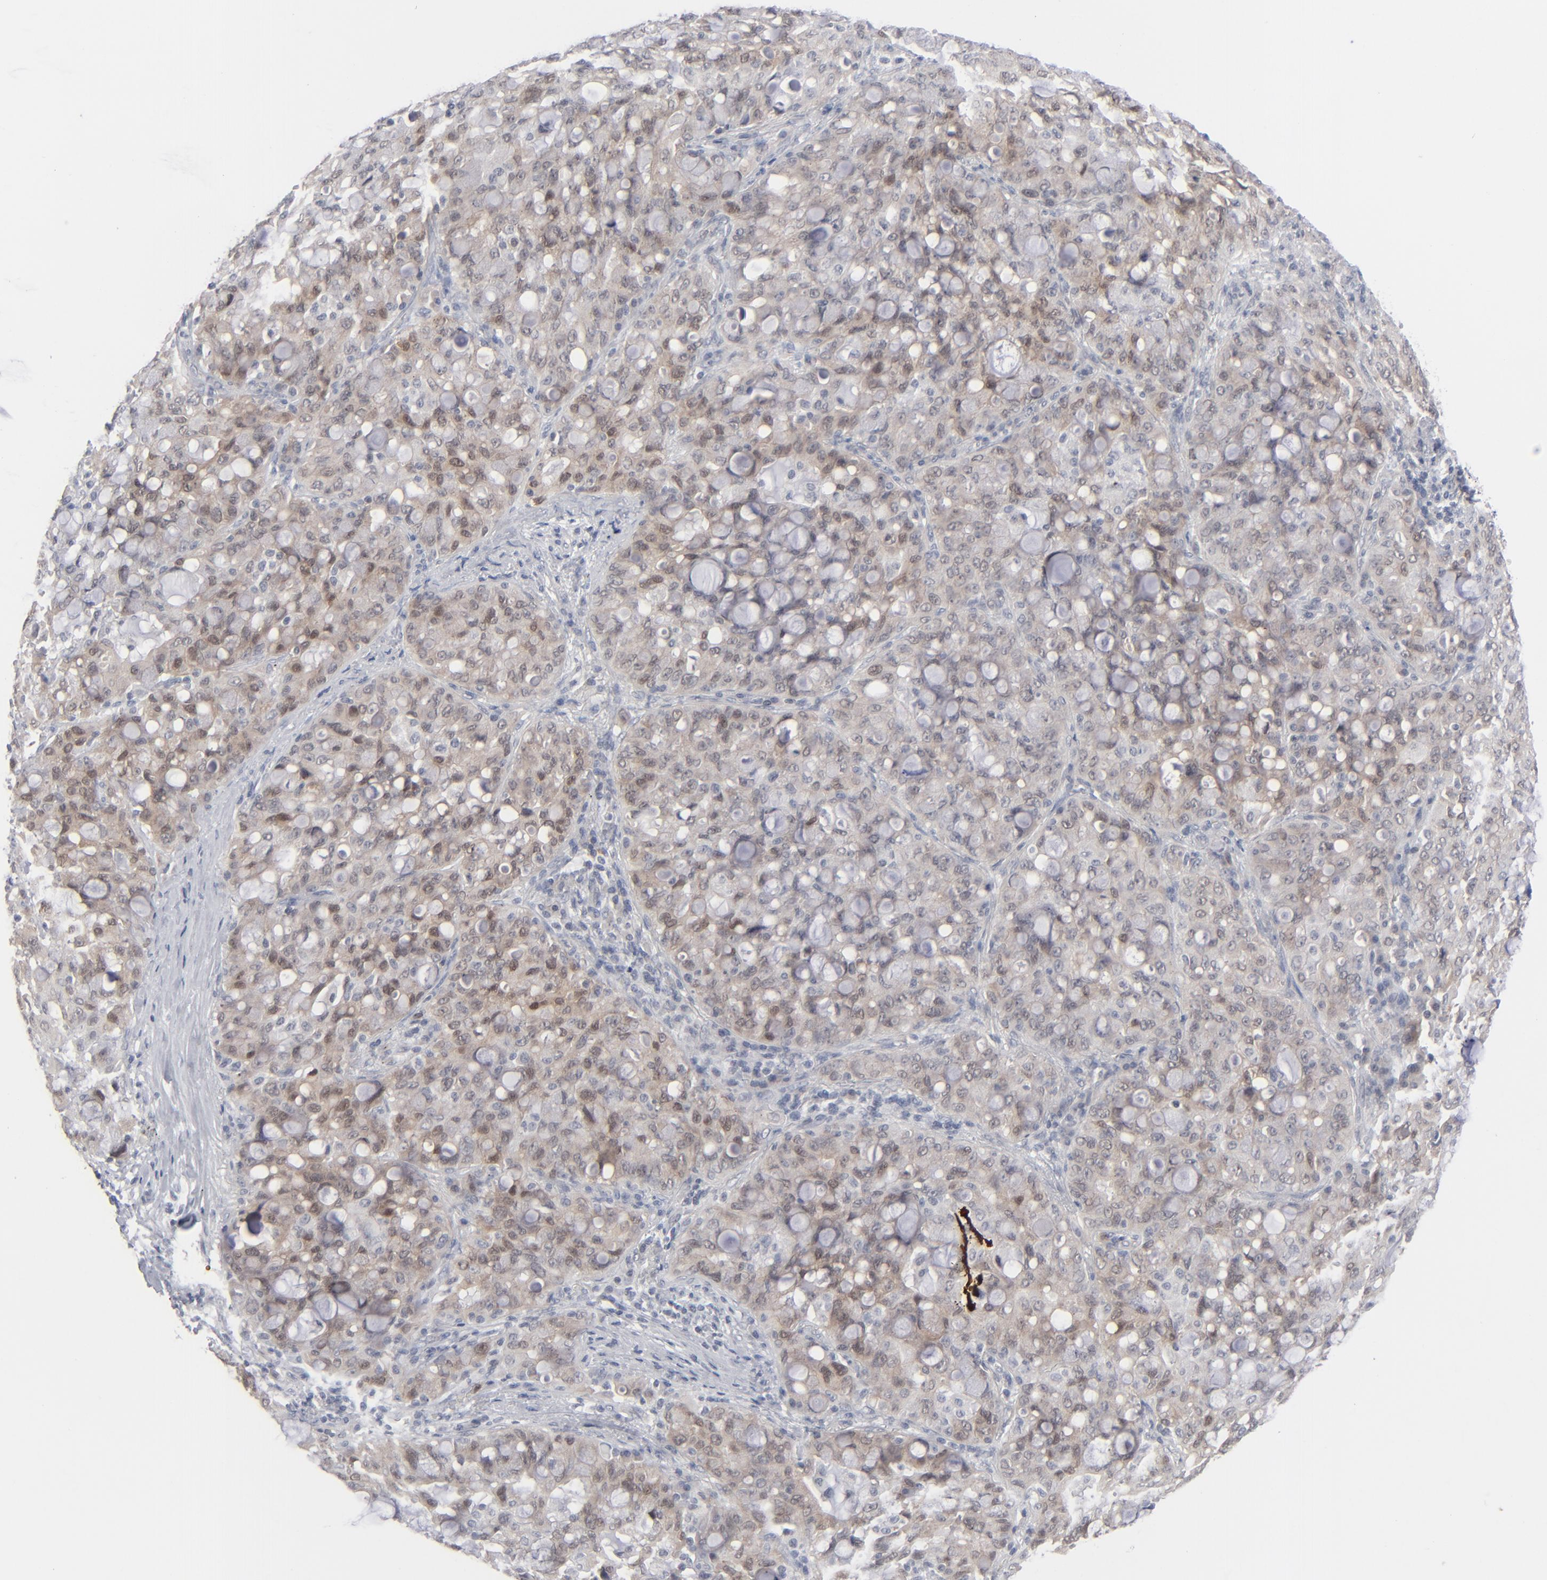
{"staining": {"intensity": "weak", "quantity": ">75%", "location": "cytoplasmic/membranous"}, "tissue": "lung cancer", "cell_type": "Tumor cells", "image_type": "cancer", "snomed": [{"axis": "morphology", "description": "Adenocarcinoma, NOS"}, {"axis": "topography", "description": "Lung"}], "caption": "Immunohistochemical staining of human lung adenocarcinoma displays low levels of weak cytoplasmic/membranous staining in about >75% of tumor cells.", "gene": "POF1B", "patient": {"sex": "female", "age": 44}}